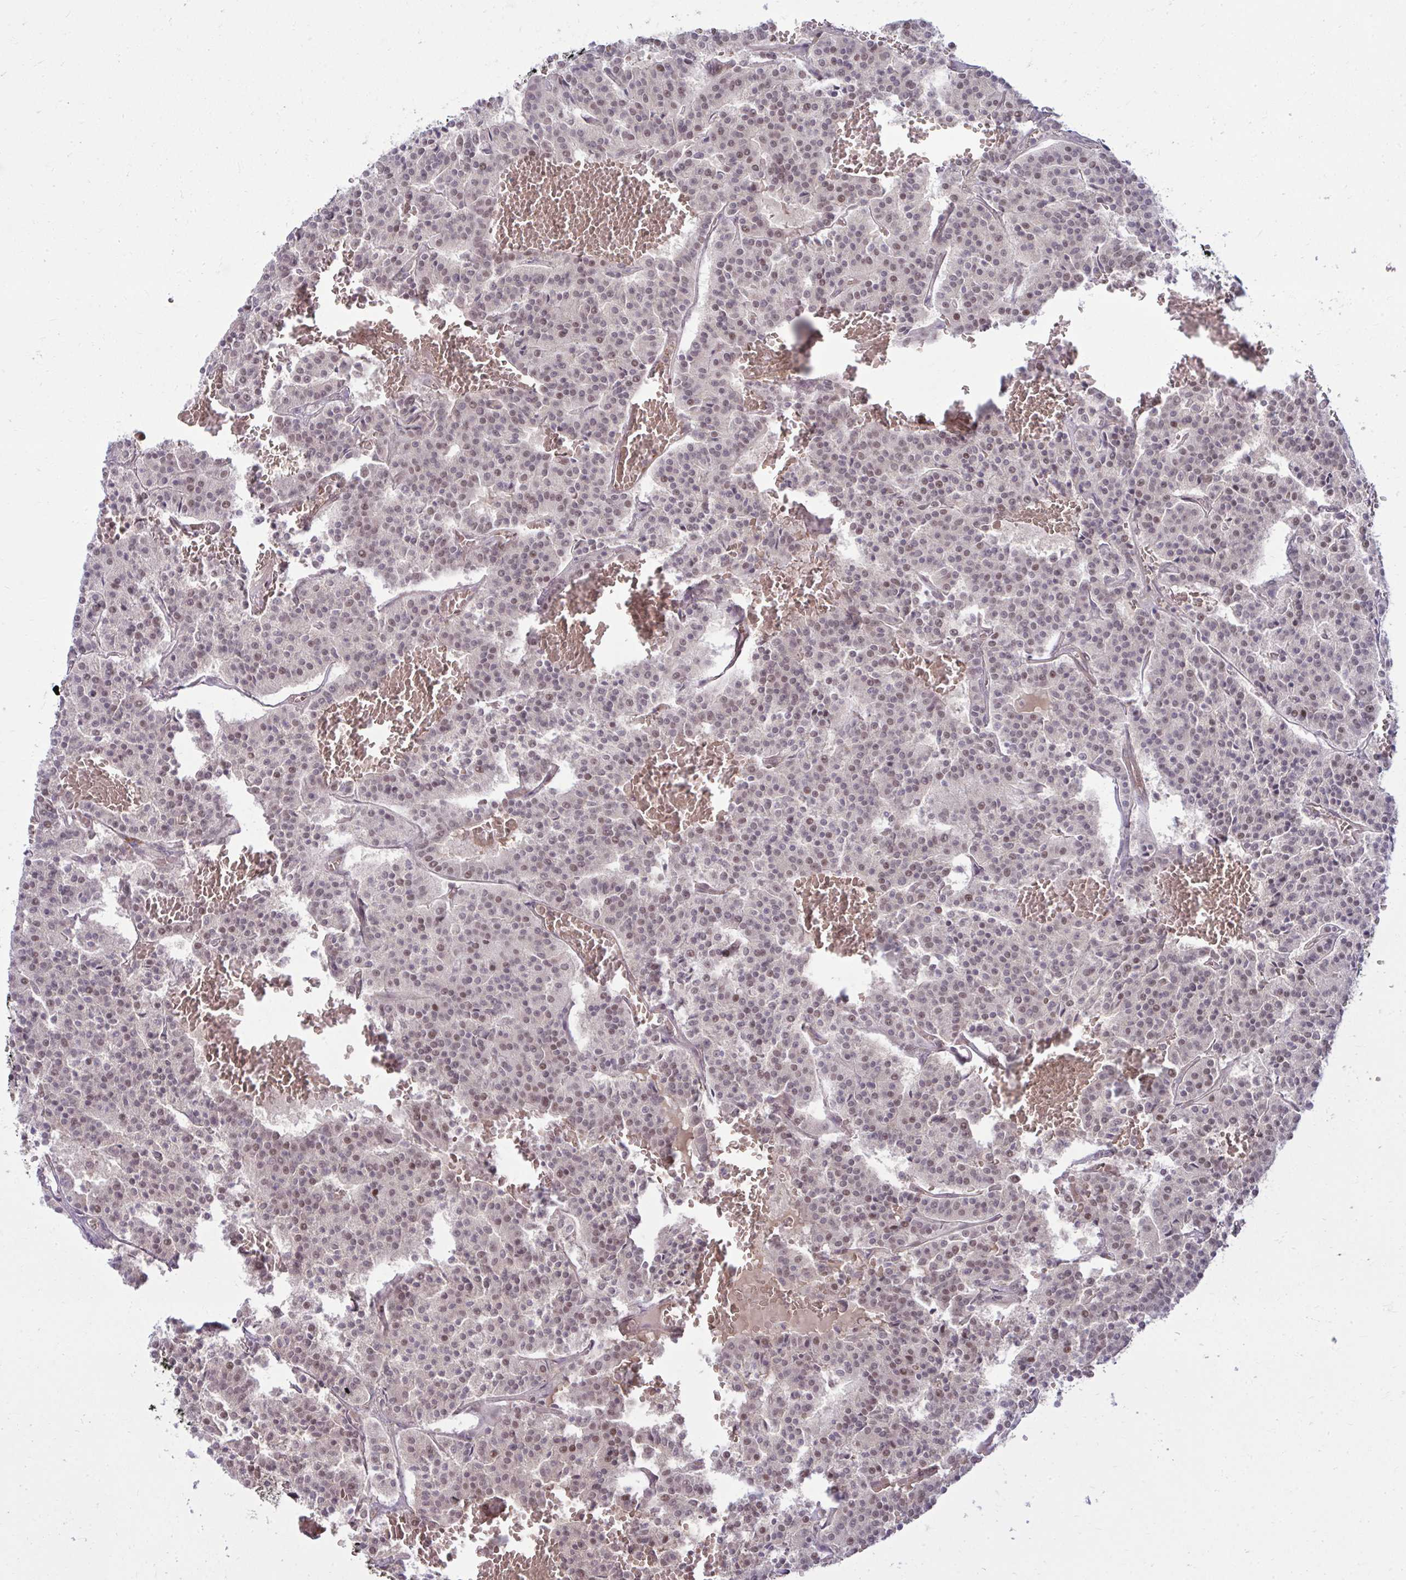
{"staining": {"intensity": "moderate", "quantity": ">75%", "location": "nuclear"}, "tissue": "carcinoid", "cell_type": "Tumor cells", "image_type": "cancer", "snomed": [{"axis": "morphology", "description": "Carcinoid, malignant, NOS"}, {"axis": "topography", "description": "Lung"}], "caption": "Immunohistochemistry staining of malignant carcinoid, which shows medium levels of moderate nuclear expression in approximately >75% of tumor cells indicating moderate nuclear protein staining. The staining was performed using DAB (3,3'-diaminobenzidine) (brown) for protein detection and nuclei were counterstained in hematoxylin (blue).", "gene": "ZSCAN9", "patient": {"sex": "male", "age": 70}}